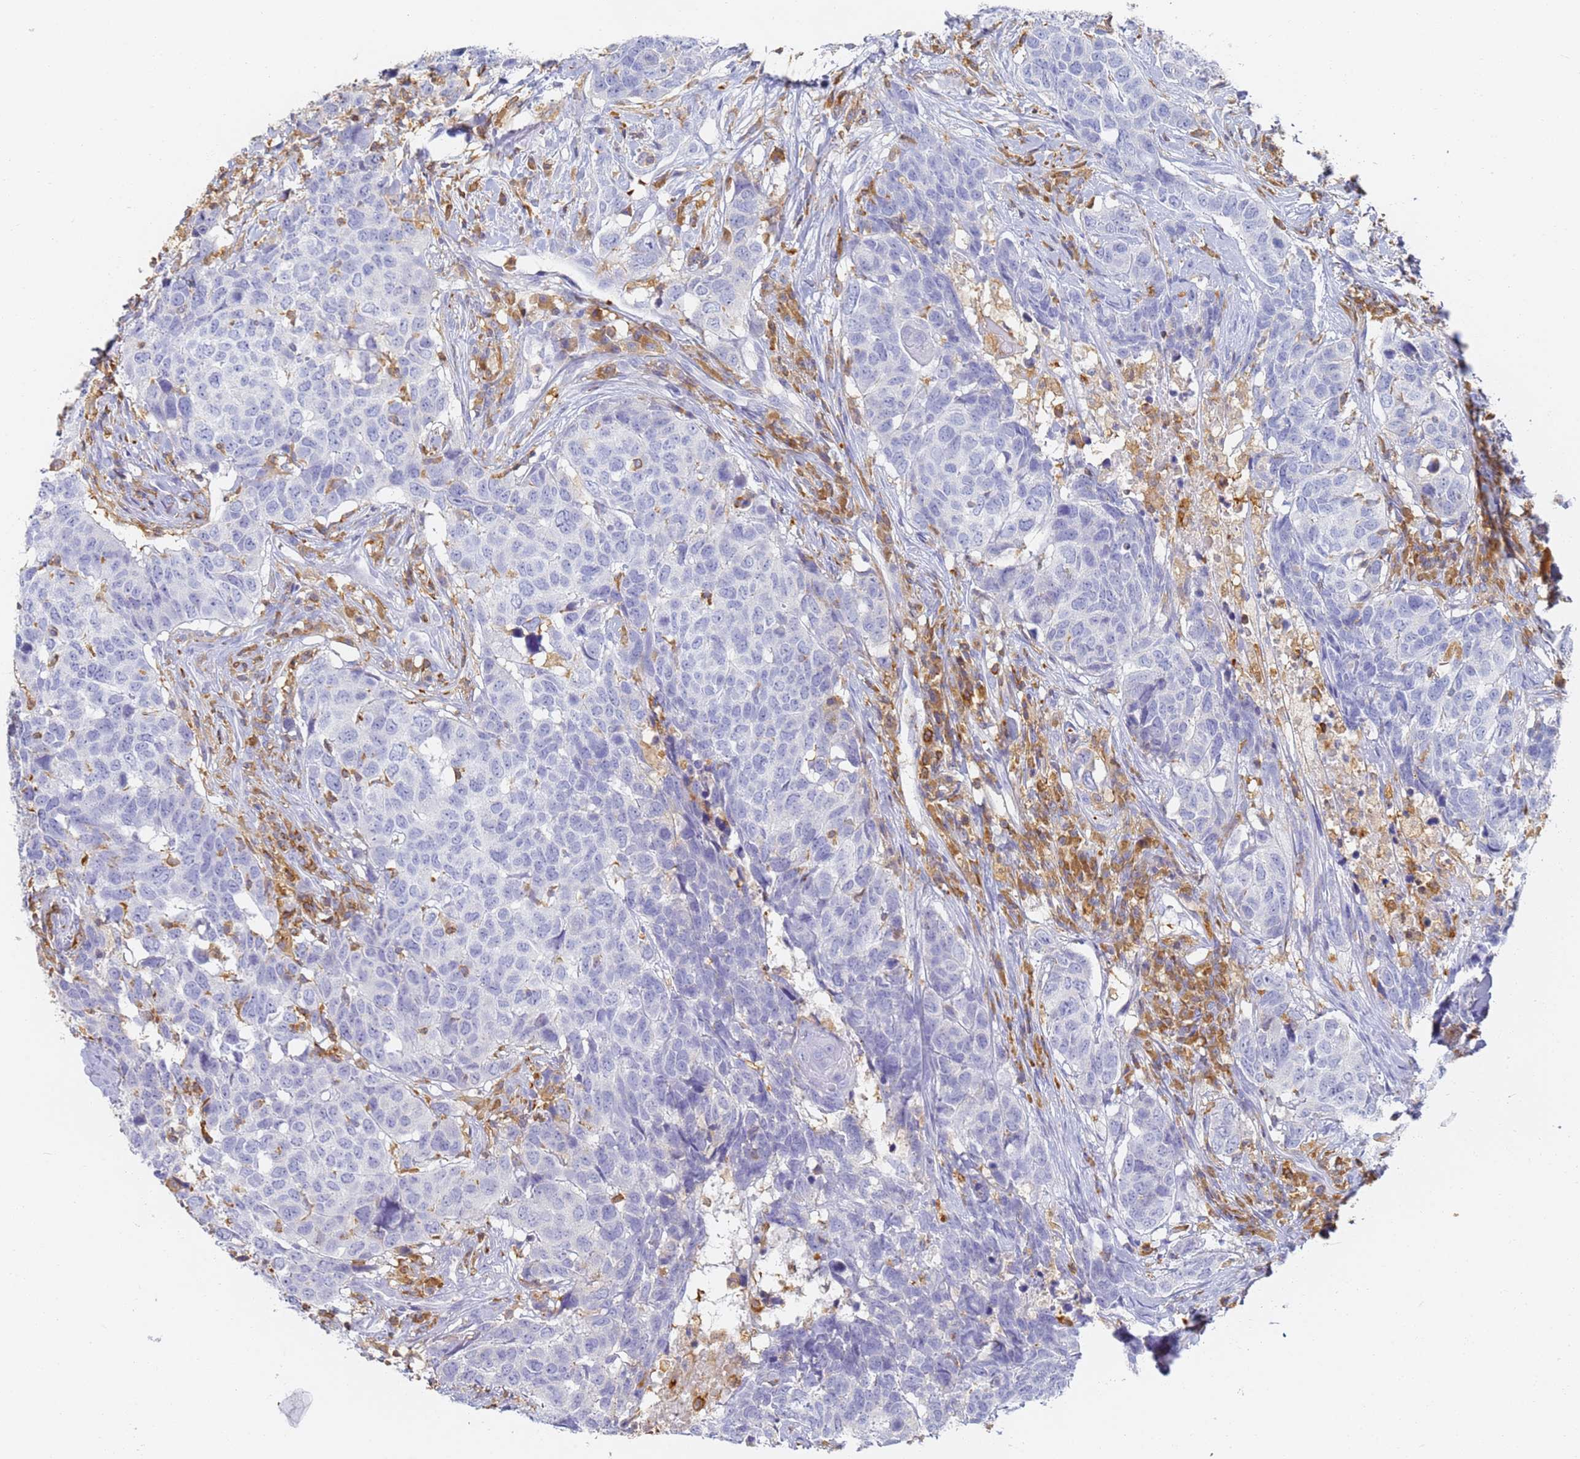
{"staining": {"intensity": "negative", "quantity": "none", "location": "none"}, "tissue": "head and neck cancer", "cell_type": "Tumor cells", "image_type": "cancer", "snomed": [{"axis": "morphology", "description": "Squamous cell carcinoma, NOS"}, {"axis": "topography", "description": "Head-Neck"}], "caption": "An IHC histopathology image of head and neck squamous cell carcinoma is shown. There is no staining in tumor cells of head and neck squamous cell carcinoma. Brightfield microscopy of IHC stained with DAB (brown) and hematoxylin (blue), captured at high magnification.", "gene": "BIN2", "patient": {"sex": "male", "age": 66}}